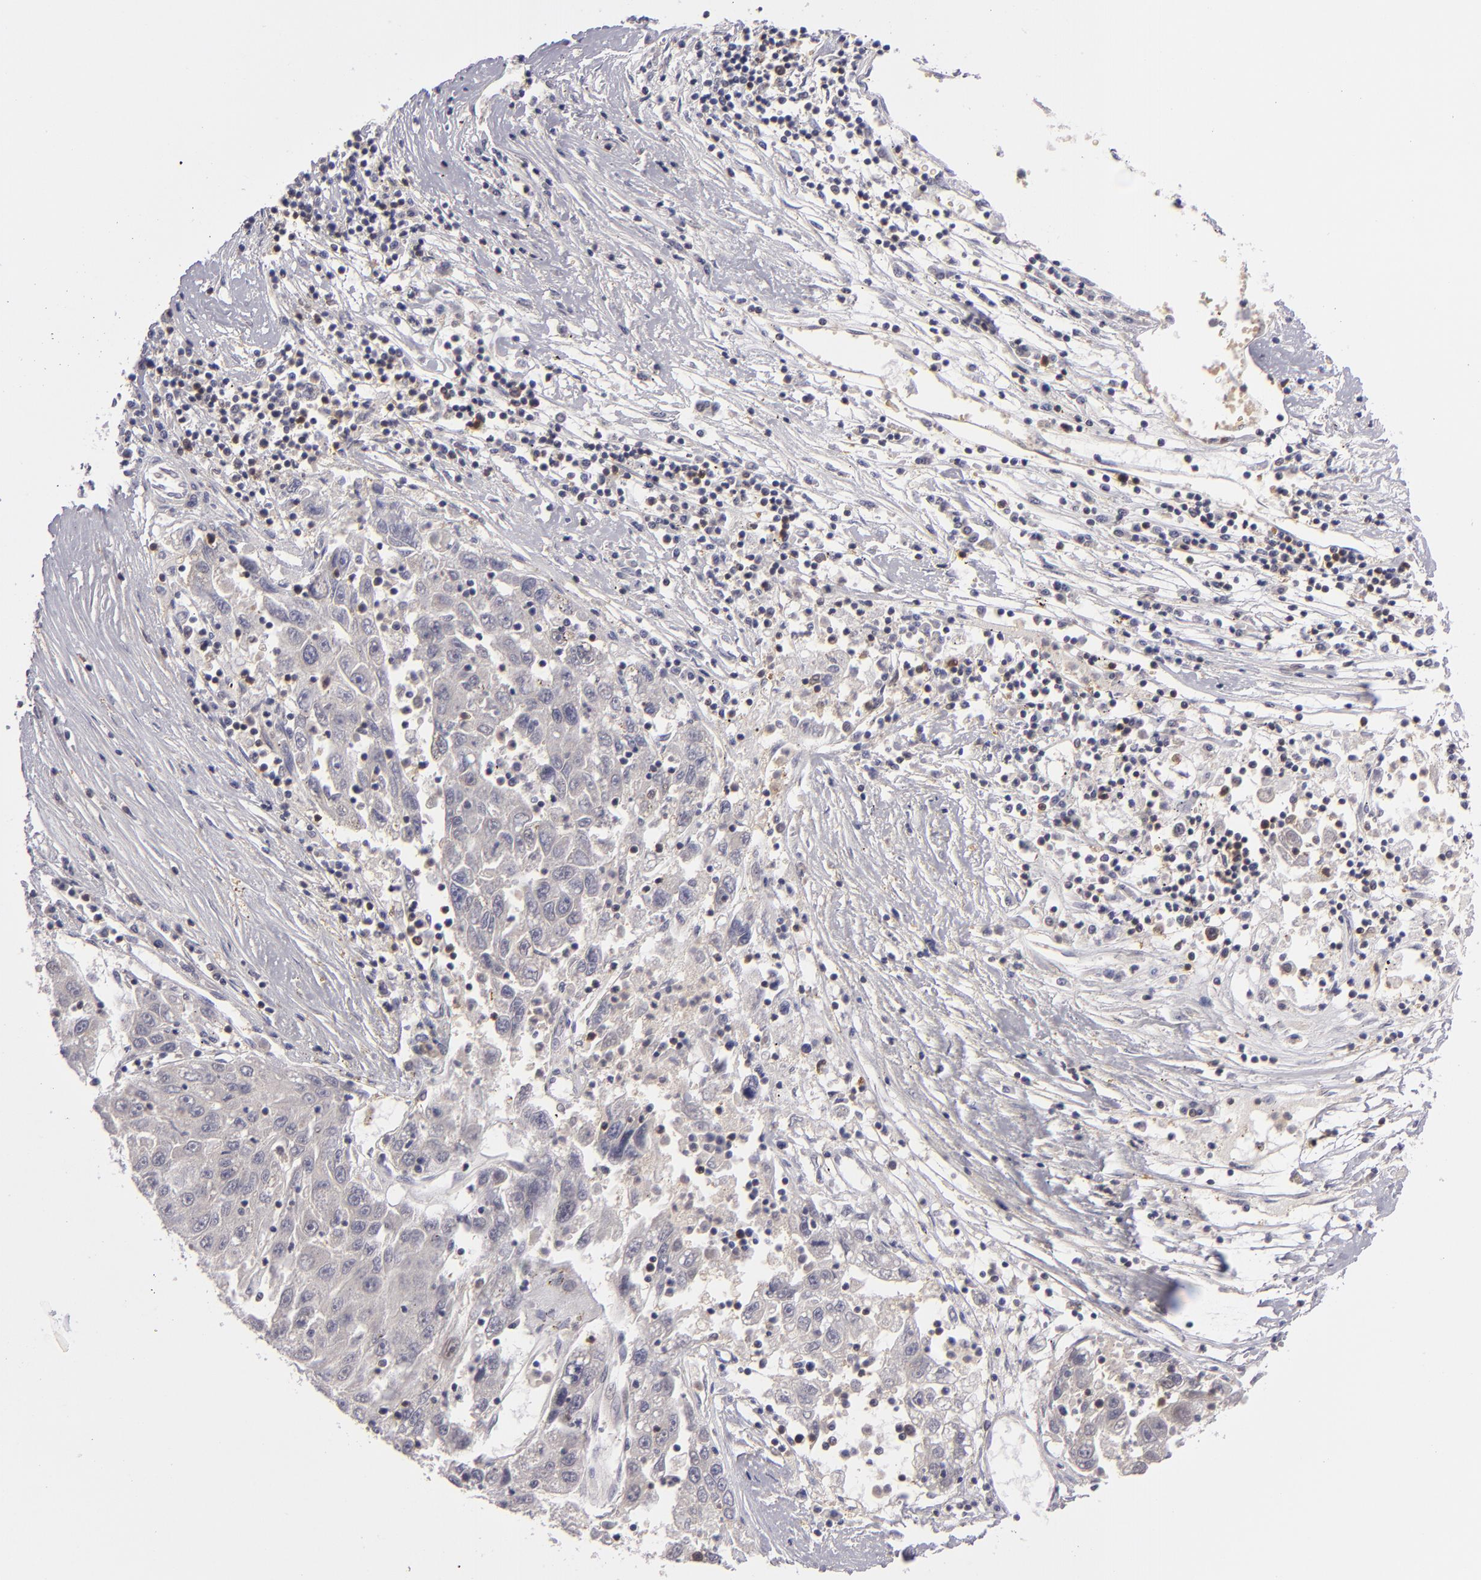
{"staining": {"intensity": "negative", "quantity": "none", "location": "none"}, "tissue": "liver cancer", "cell_type": "Tumor cells", "image_type": "cancer", "snomed": [{"axis": "morphology", "description": "Carcinoma, Hepatocellular, NOS"}, {"axis": "topography", "description": "Liver"}], "caption": "The immunohistochemistry (IHC) photomicrograph has no significant expression in tumor cells of hepatocellular carcinoma (liver) tissue.", "gene": "MMP10", "patient": {"sex": "male", "age": 49}}